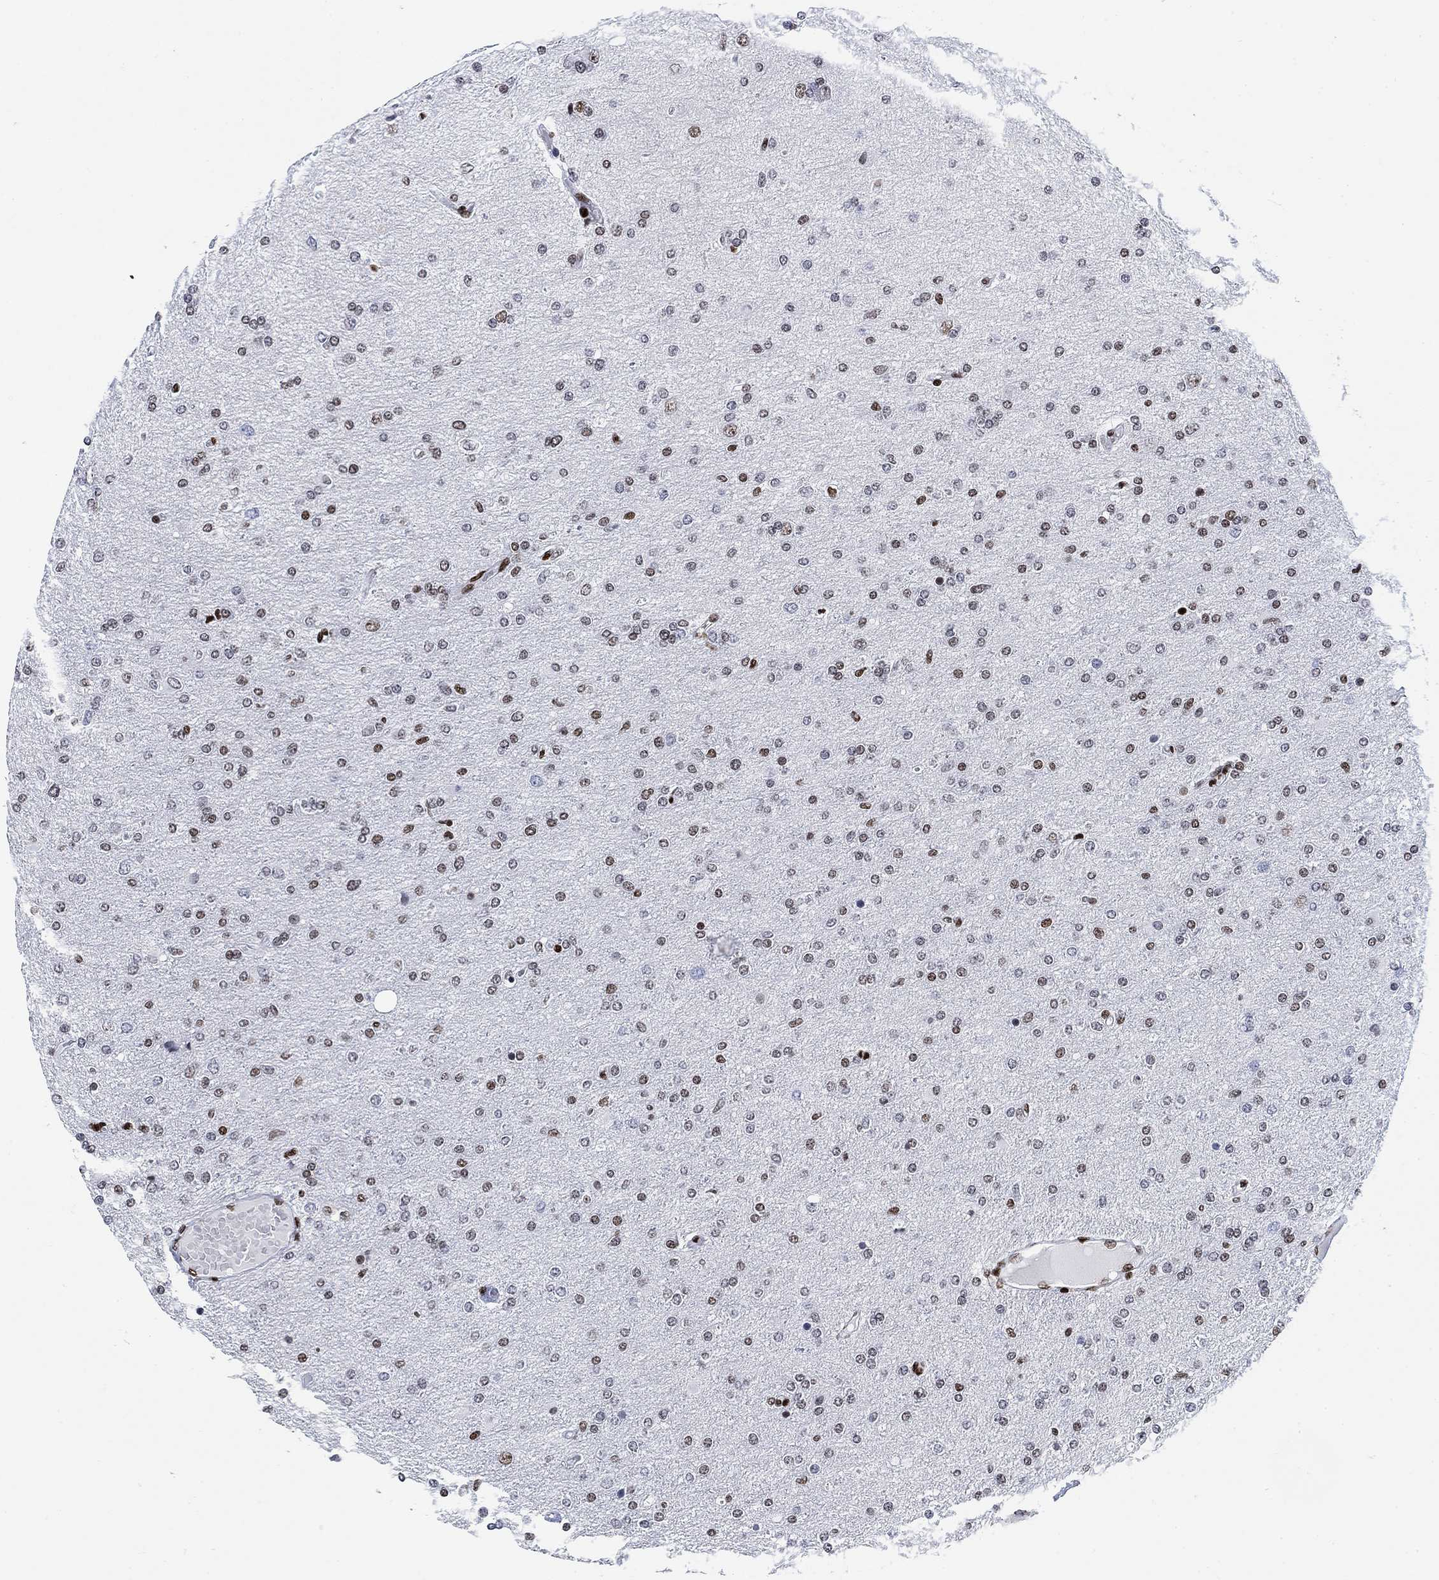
{"staining": {"intensity": "moderate", "quantity": "<25%", "location": "nuclear"}, "tissue": "glioma", "cell_type": "Tumor cells", "image_type": "cancer", "snomed": [{"axis": "morphology", "description": "Glioma, malignant, High grade"}, {"axis": "topography", "description": "Cerebral cortex"}], "caption": "The immunohistochemical stain highlights moderate nuclear expression in tumor cells of glioma tissue.", "gene": "H1-10", "patient": {"sex": "male", "age": 70}}